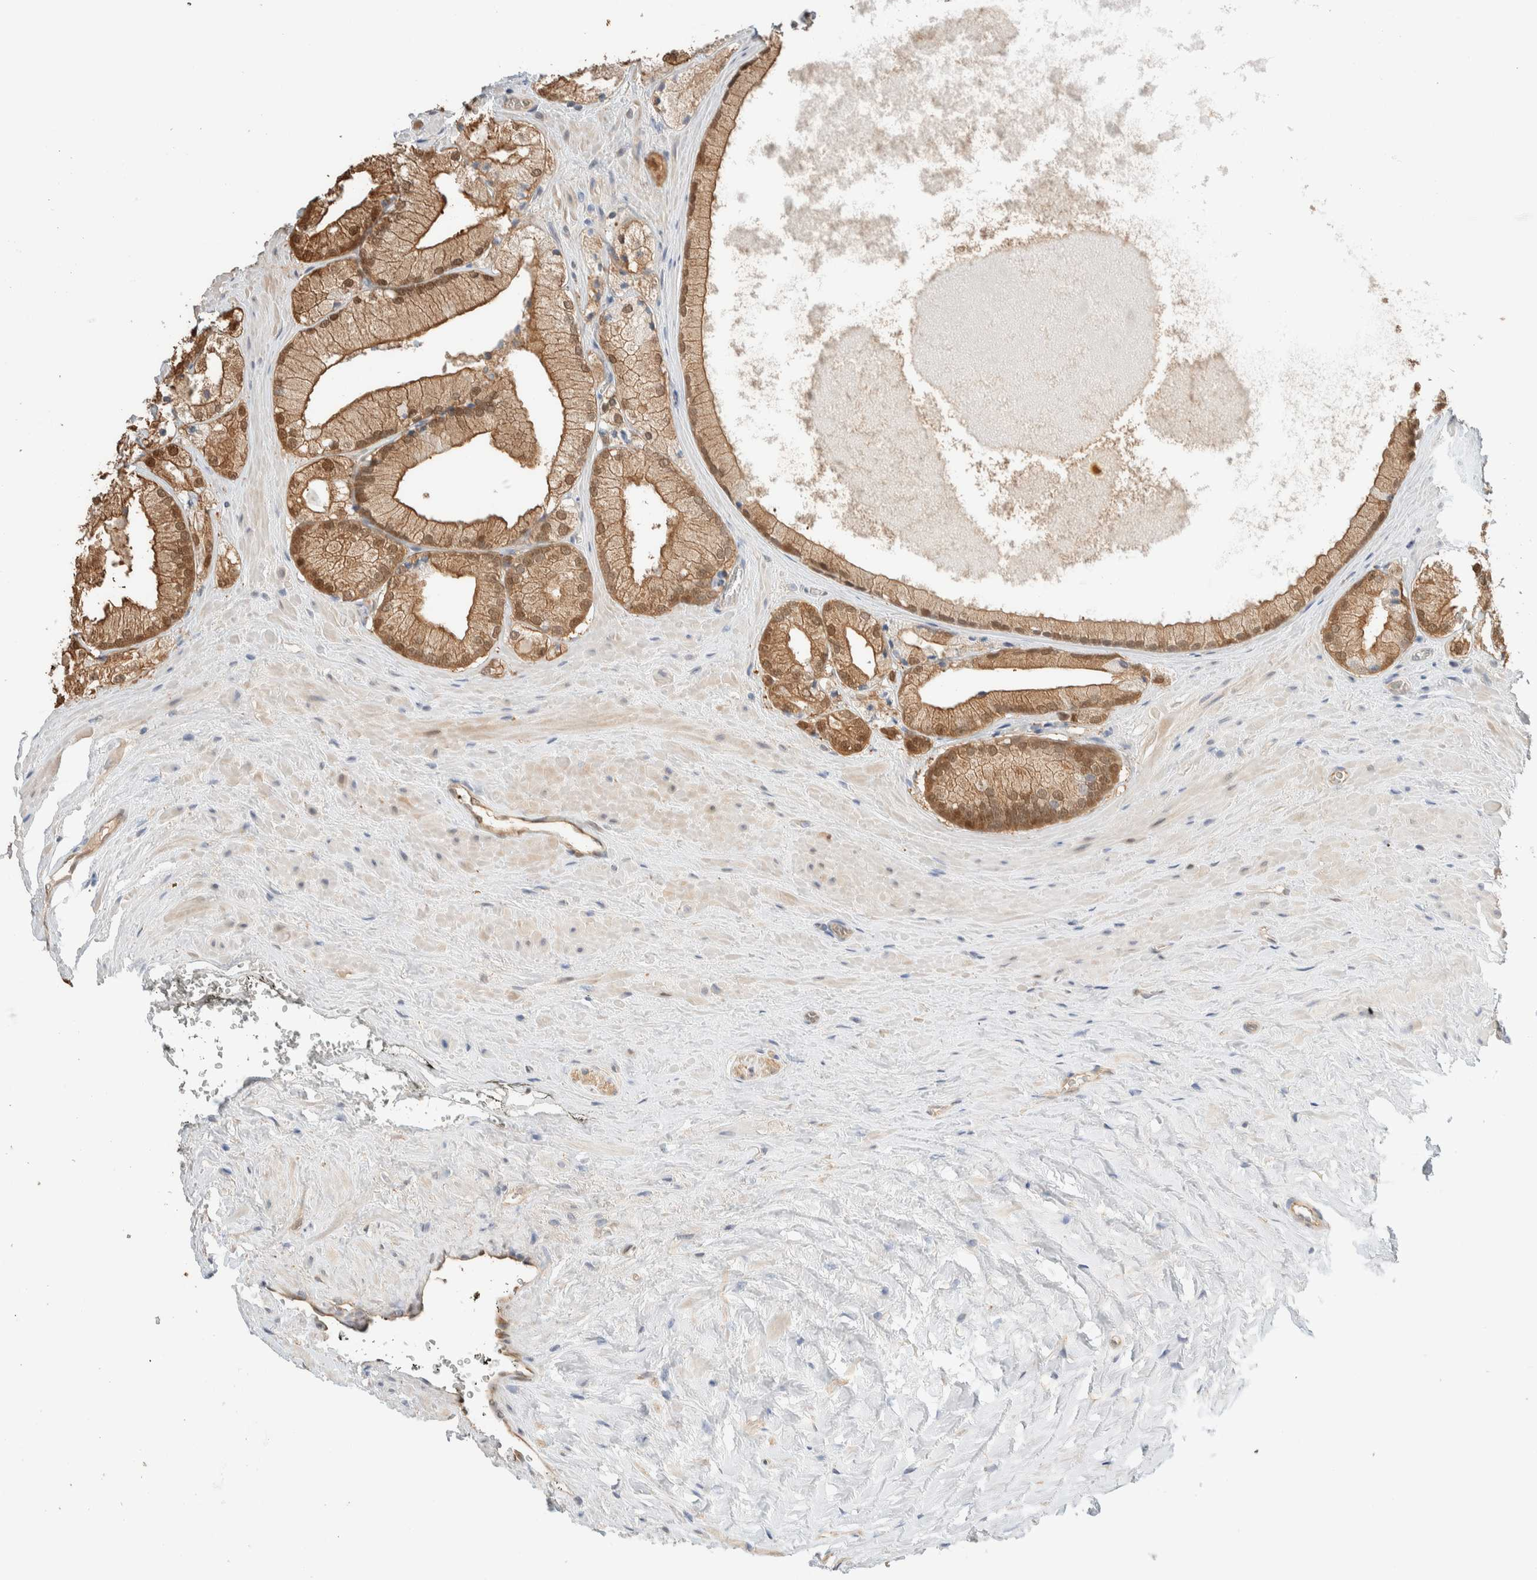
{"staining": {"intensity": "moderate", "quantity": ">75%", "location": "cytoplasmic/membranous,nuclear"}, "tissue": "prostate cancer", "cell_type": "Tumor cells", "image_type": "cancer", "snomed": [{"axis": "morphology", "description": "Adenocarcinoma, Low grade"}, {"axis": "topography", "description": "Prostate"}], "caption": "Immunohistochemical staining of prostate cancer exhibits medium levels of moderate cytoplasmic/membranous and nuclear protein expression in about >75% of tumor cells.", "gene": "SETD4", "patient": {"sex": "male", "age": 65}}